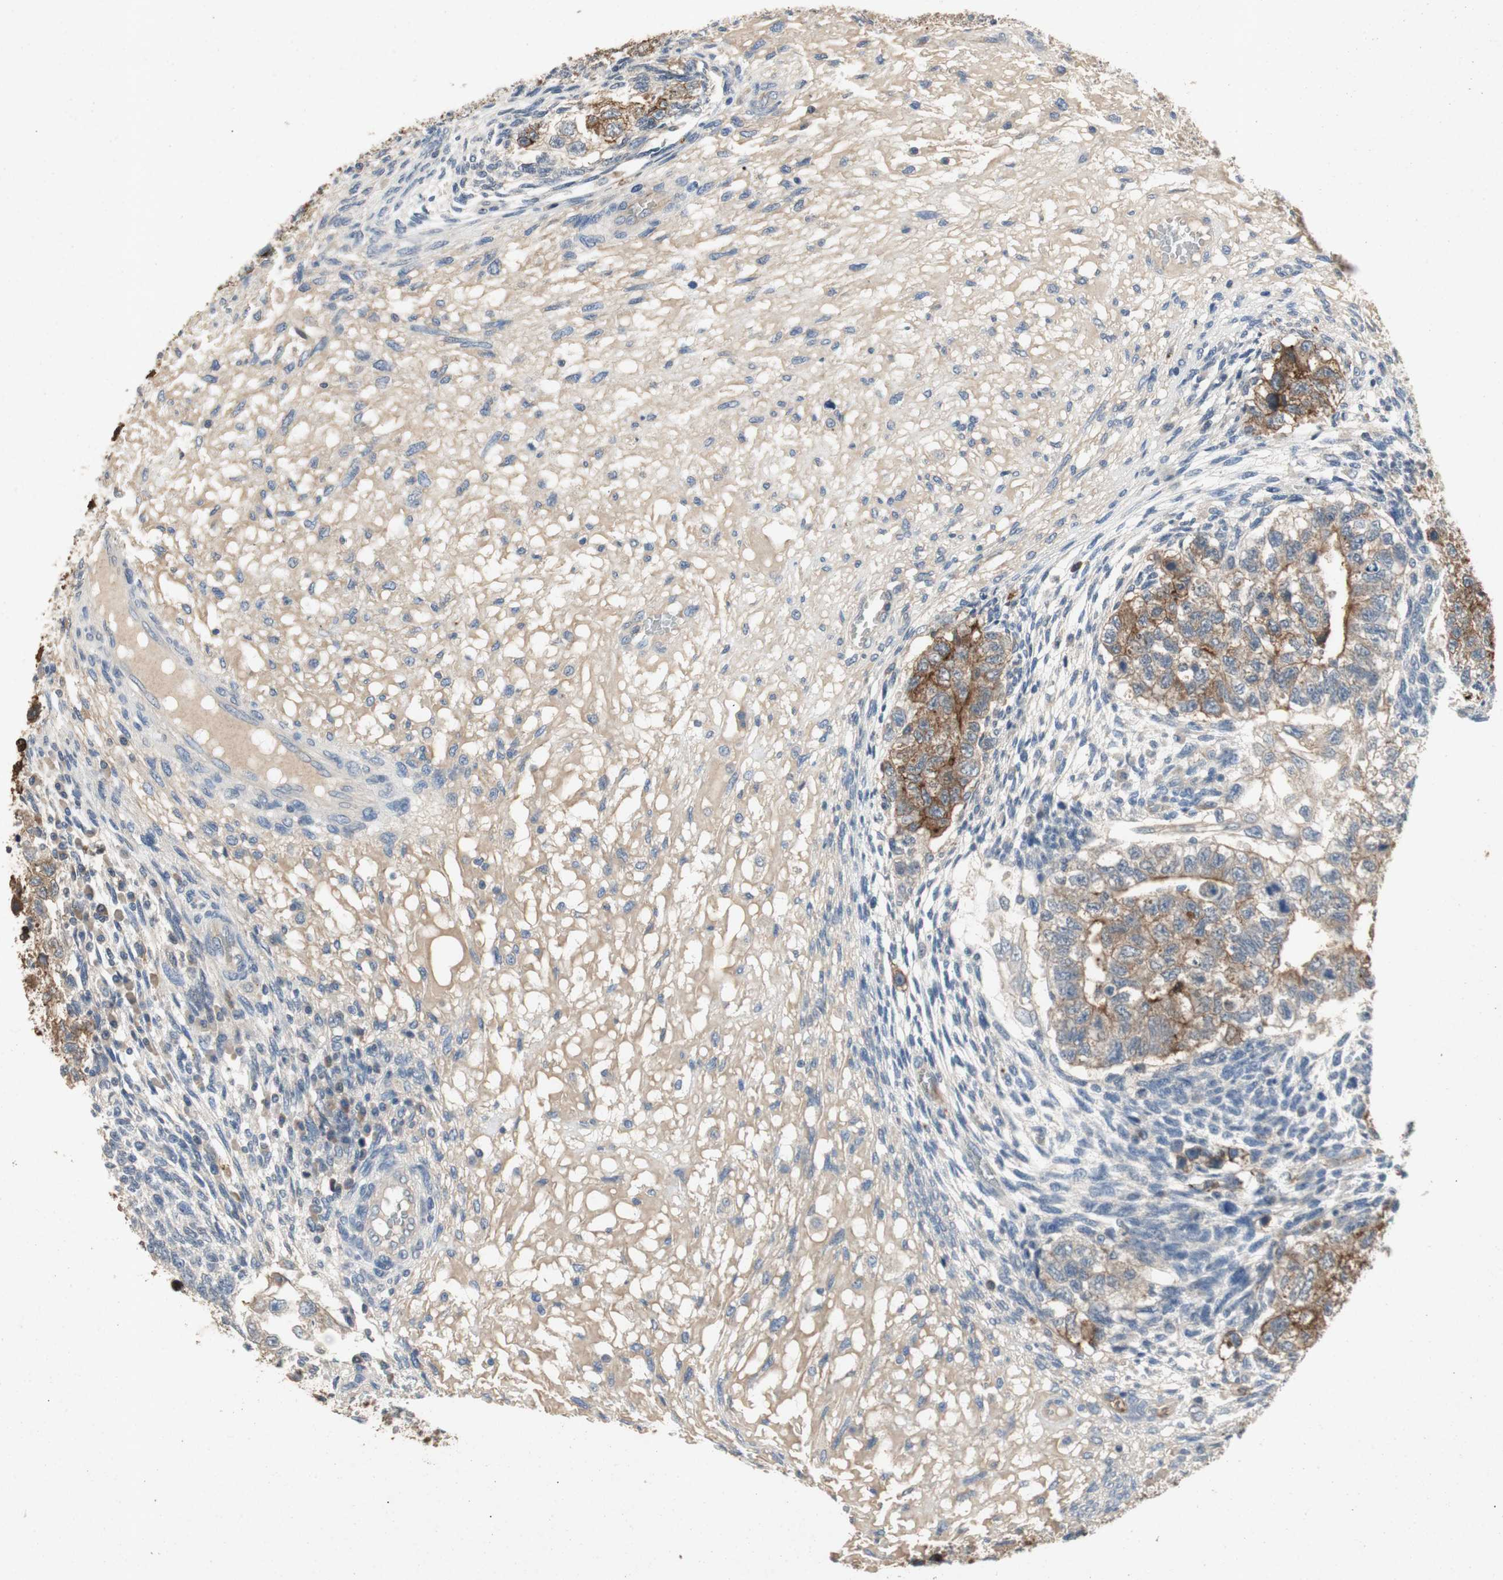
{"staining": {"intensity": "moderate", "quantity": "25%-75%", "location": "cytoplasmic/membranous"}, "tissue": "testis cancer", "cell_type": "Tumor cells", "image_type": "cancer", "snomed": [{"axis": "morphology", "description": "Normal tissue, NOS"}, {"axis": "morphology", "description": "Carcinoma, Embryonal, NOS"}, {"axis": "topography", "description": "Testis"}], "caption": "Immunohistochemistry micrograph of neoplastic tissue: human embryonal carcinoma (testis) stained using IHC shows medium levels of moderate protein expression localized specifically in the cytoplasmic/membranous of tumor cells, appearing as a cytoplasmic/membranous brown color.", "gene": "ALPL", "patient": {"sex": "male", "age": 36}}